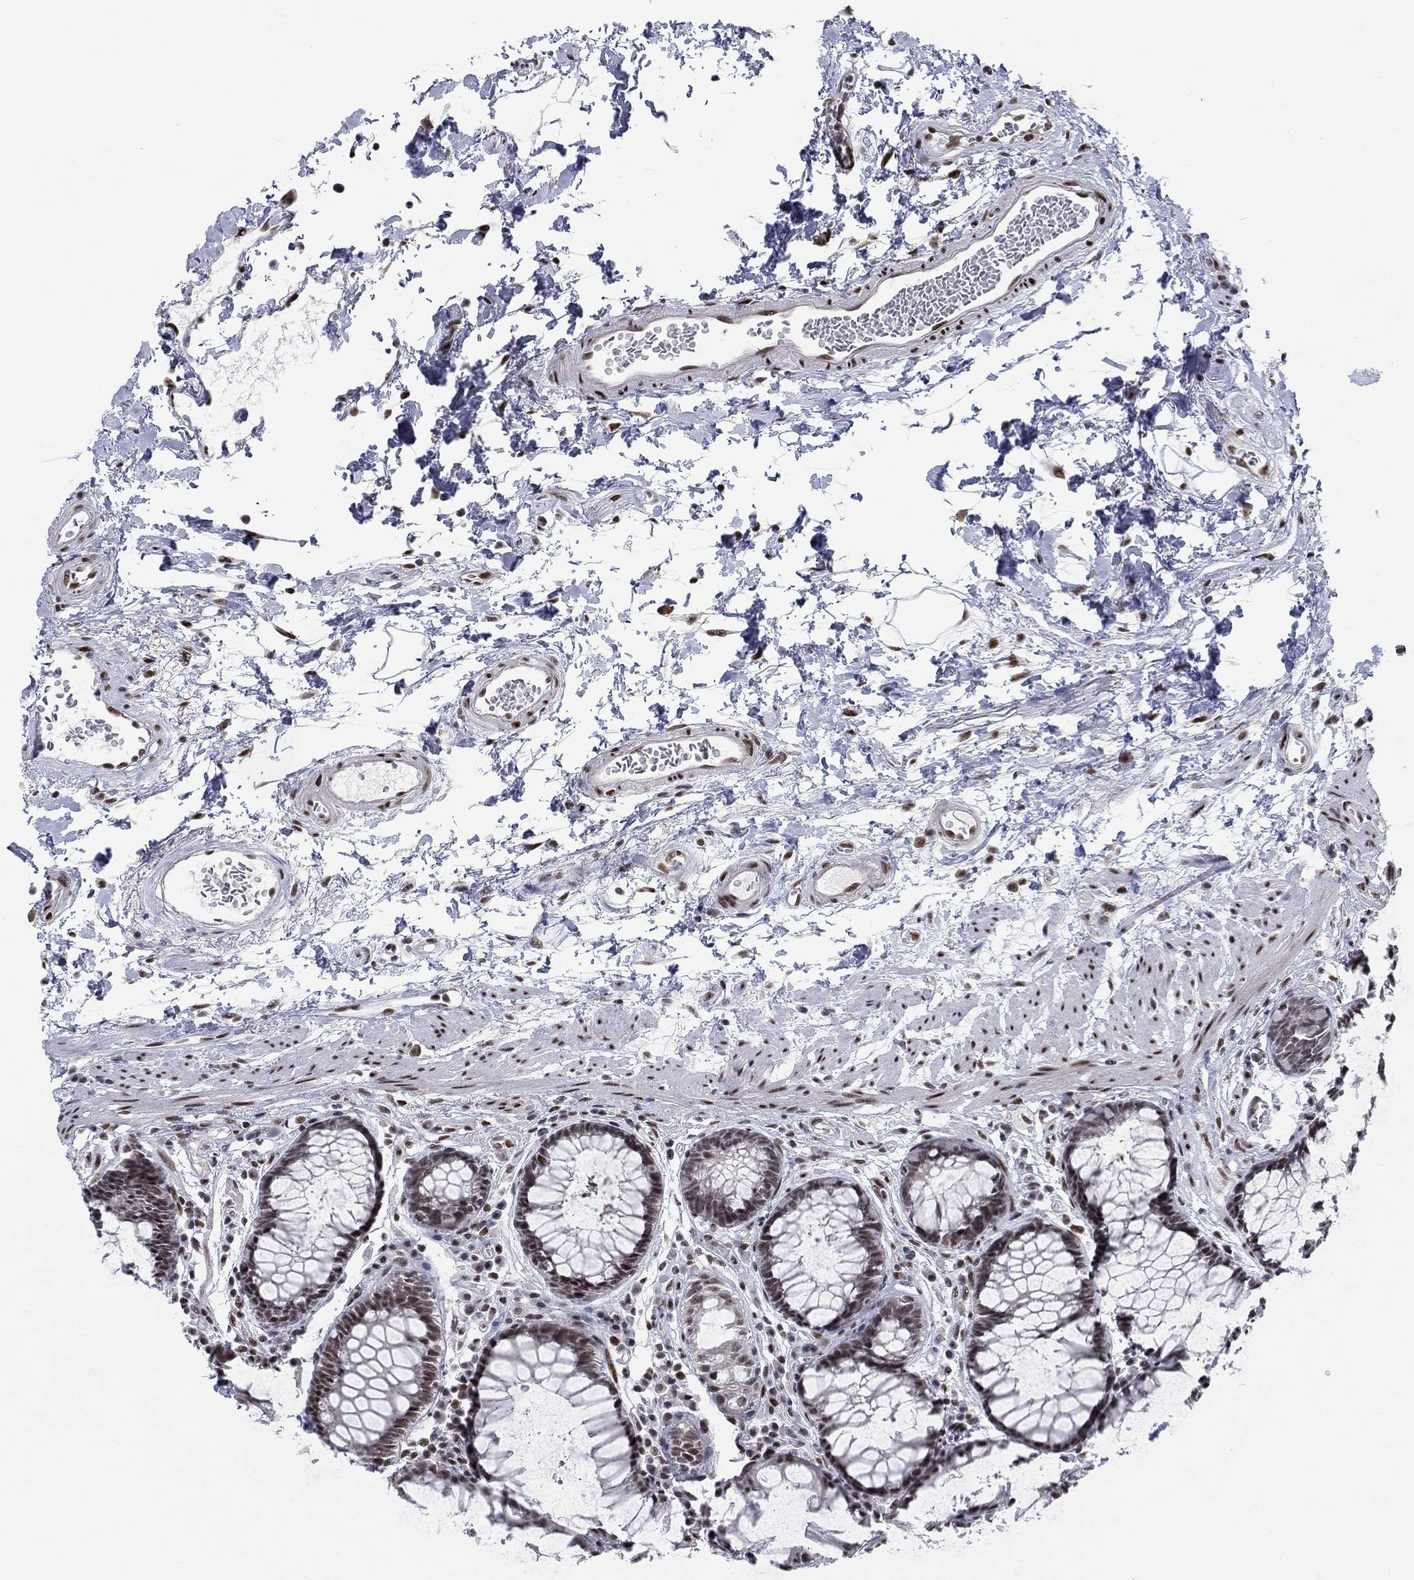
{"staining": {"intensity": "moderate", "quantity": ">75%", "location": "nuclear"}, "tissue": "rectum", "cell_type": "Glandular cells", "image_type": "normal", "snomed": [{"axis": "morphology", "description": "Normal tissue, NOS"}, {"axis": "topography", "description": "Rectum"}], "caption": "The micrograph displays staining of unremarkable rectum, revealing moderate nuclear protein staining (brown color) within glandular cells.", "gene": "FYTTD1", "patient": {"sex": "female", "age": 68}}